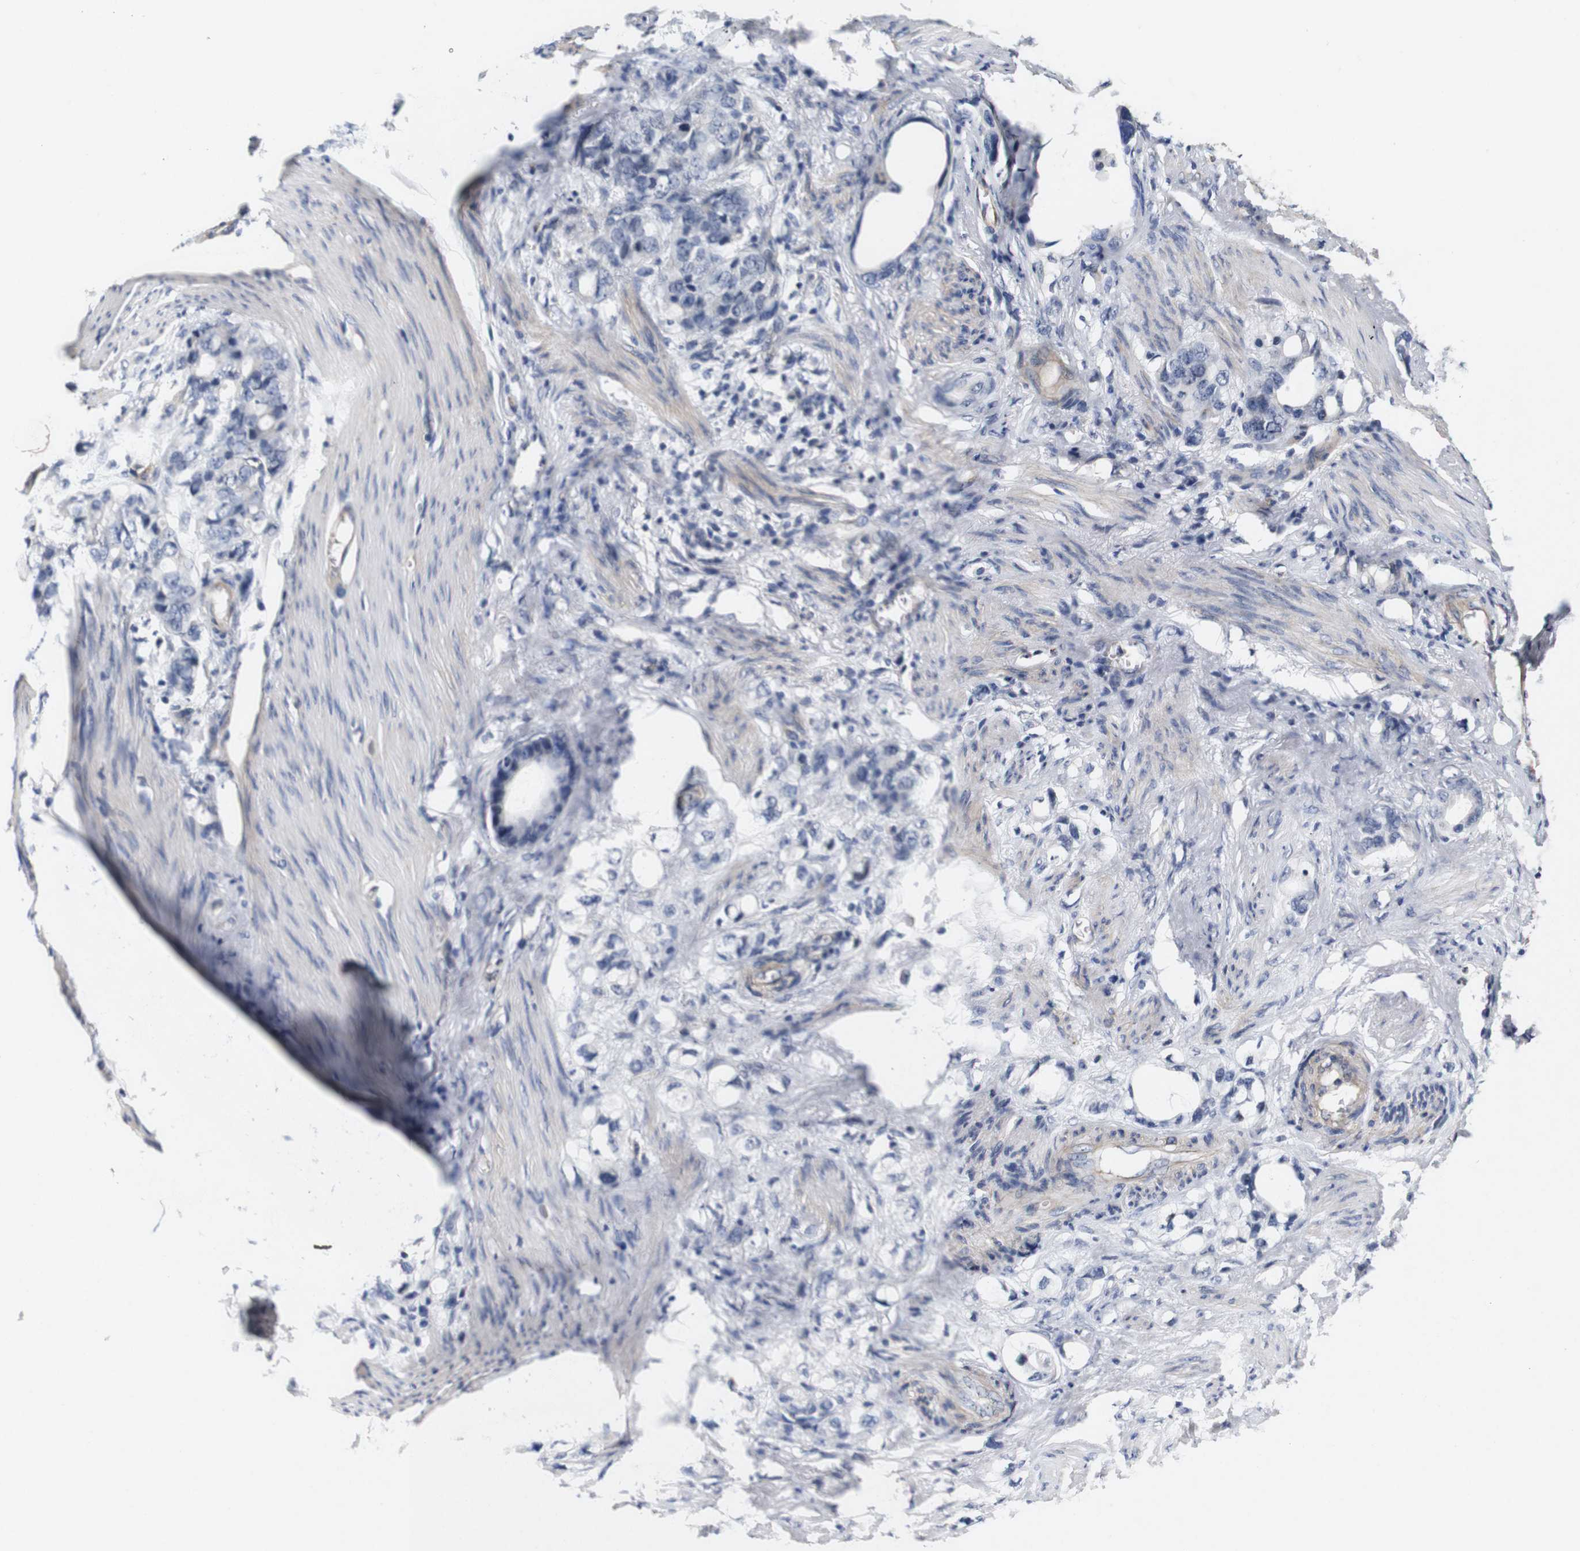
{"staining": {"intensity": "negative", "quantity": "none", "location": "none"}, "tissue": "stomach cancer", "cell_type": "Tumor cells", "image_type": "cancer", "snomed": [{"axis": "morphology", "description": "Adenocarcinoma, NOS"}, {"axis": "topography", "description": "Stomach"}], "caption": "The image exhibits no staining of tumor cells in stomach cancer (adenocarcinoma).", "gene": "CYB561", "patient": {"sex": "female", "age": 75}}